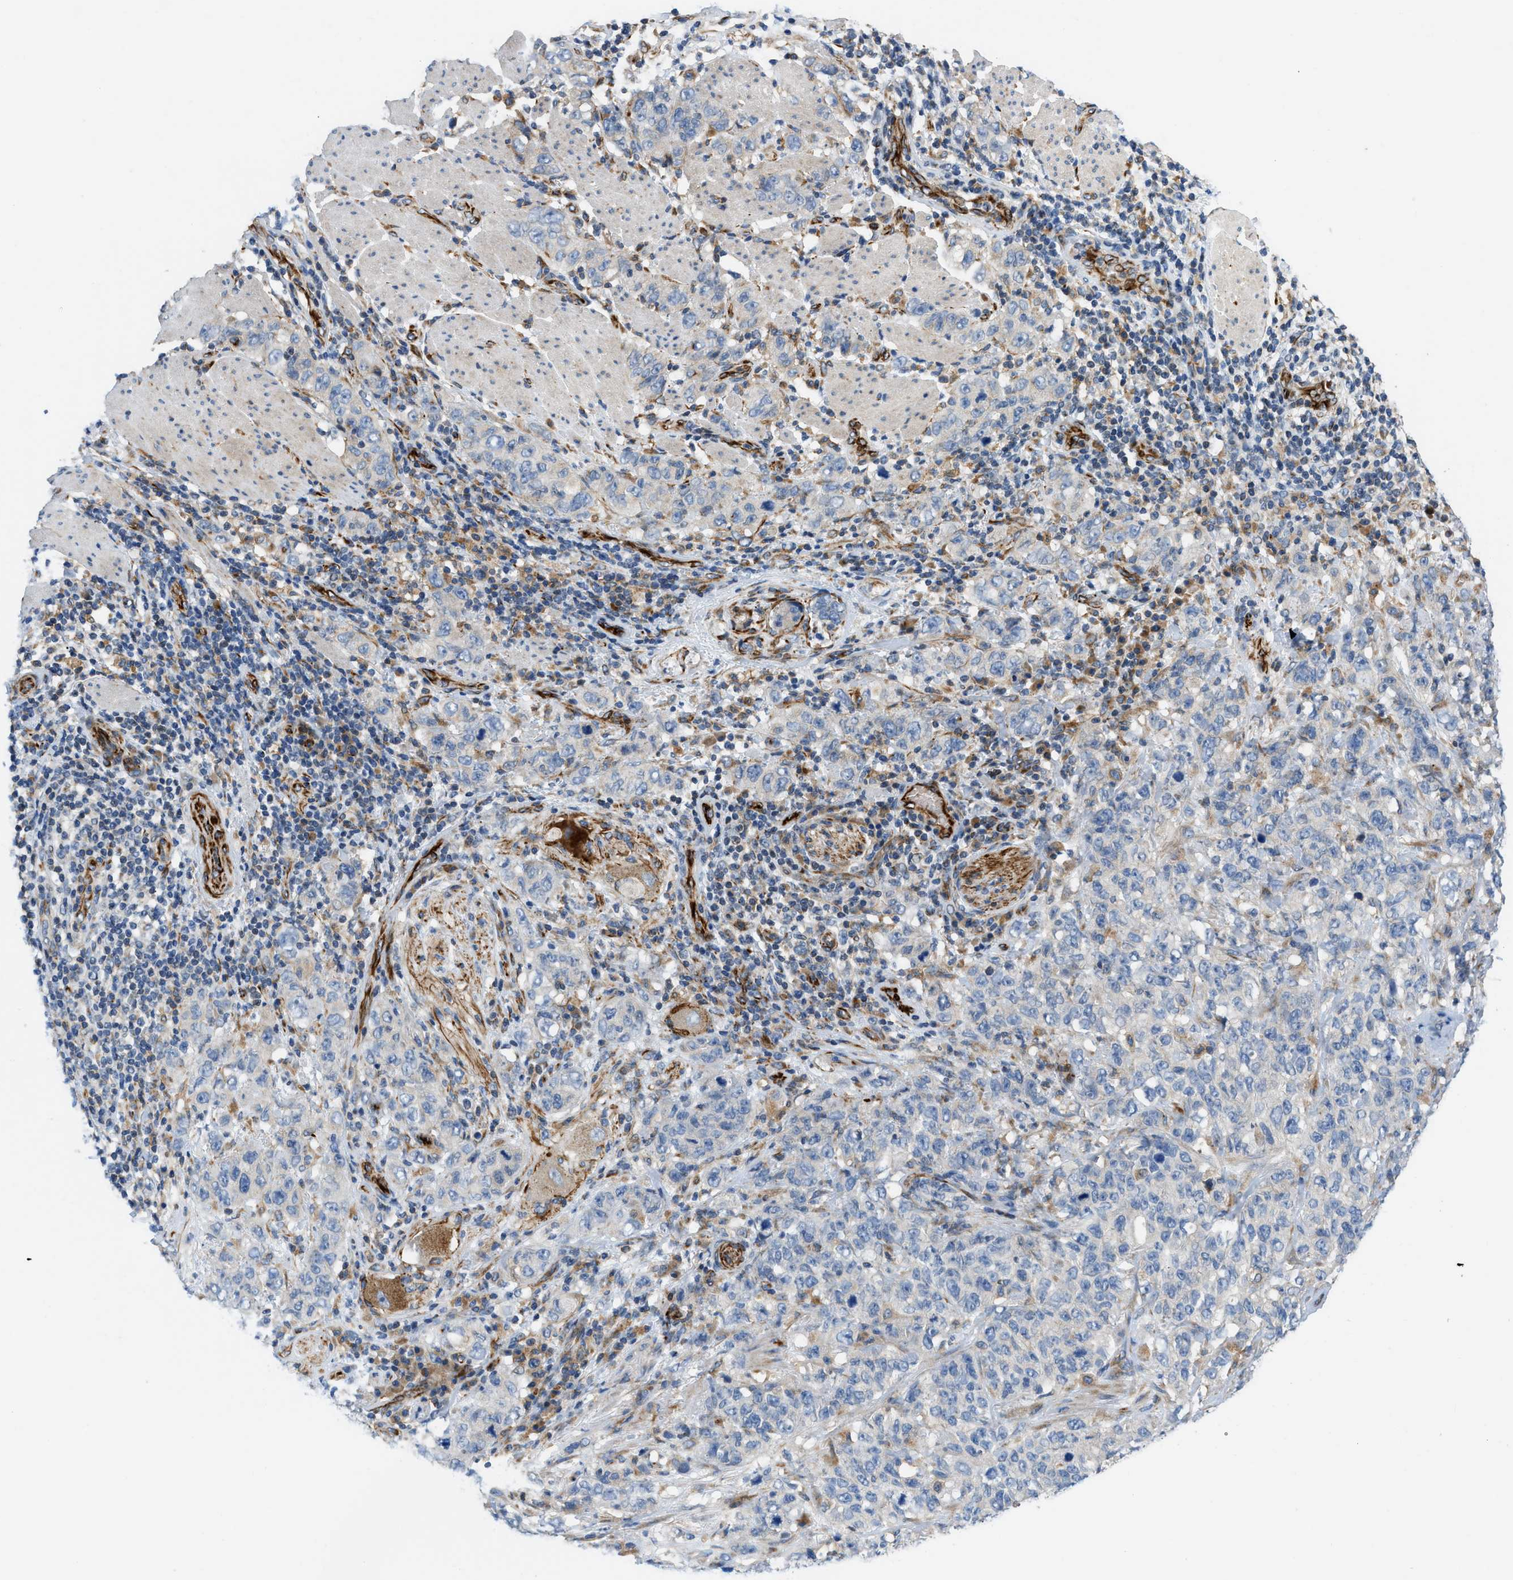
{"staining": {"intensity": "negative", "quantity": "none", "location": "none"}, "tissue": "stomach cancer", "cell_type": "Tumor cells", "image_type": "cancer", "snomed": [{"axis": "morphology", "description": "Adenocarcinoma, NOS"}, {"axis": "topography", "description": "Stomach"}], "caption": "This is an IHC photomicrograph of stomach cancer. There is no staining in tumor cells.", "gene": "ZNF831", "patient": {"sex": "male", "age": 48}}